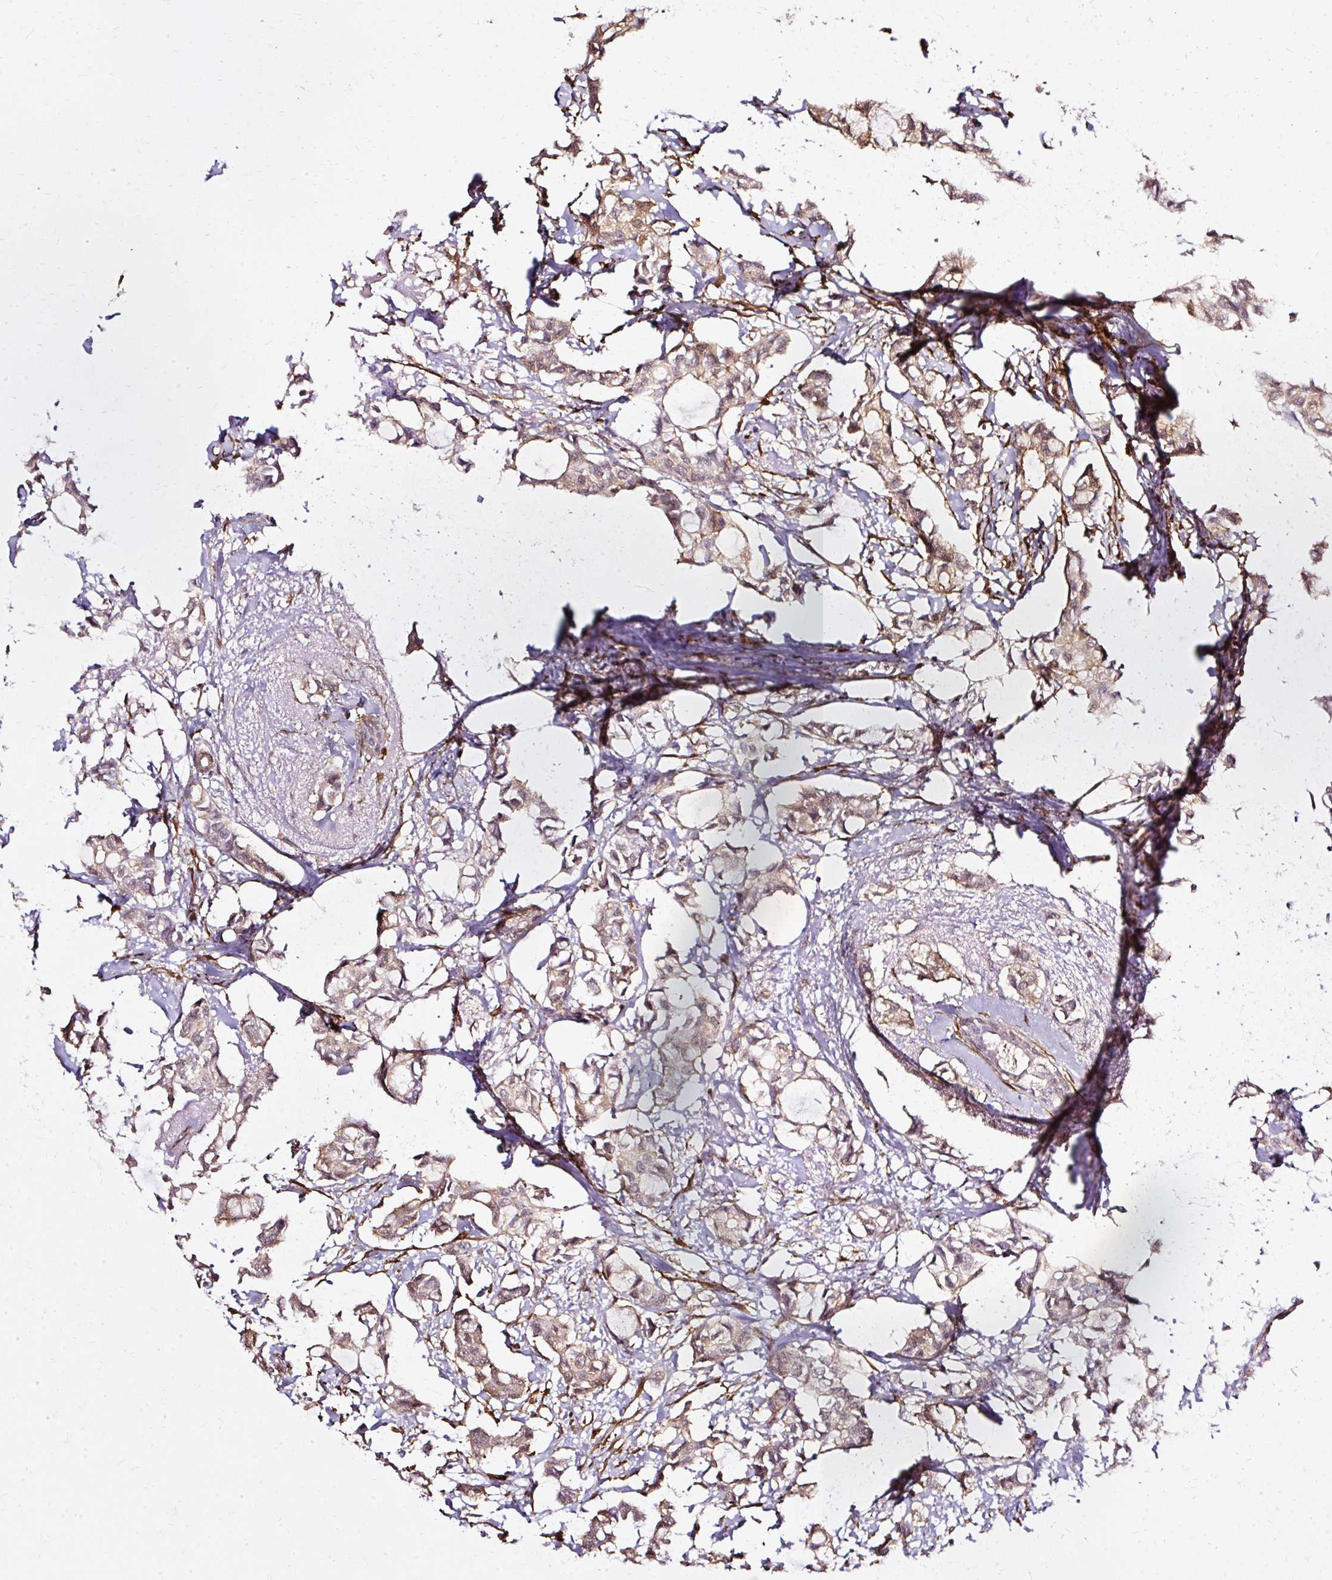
{"staining": {"intensity": "weak", "quantity": "25%-75%", "location": "cytoplasmic/membranous,nuclear"}, "tissue": "breast cancer", "cell_type": "Tumor cells", "image_type": "cancer", "snomed": [{"axis": "morphology", "description": "Duct carcinoma"}, {"axis": "topography", "description": "Breast"}], "caption": "A brown stain highlights weak cytoplasmic/membranous and nuclear staining of a protein in intraductal carcinoma (breast) tumor cells.", "gene": "CNN3", "patient": {"sex": "female", "age": 73}}